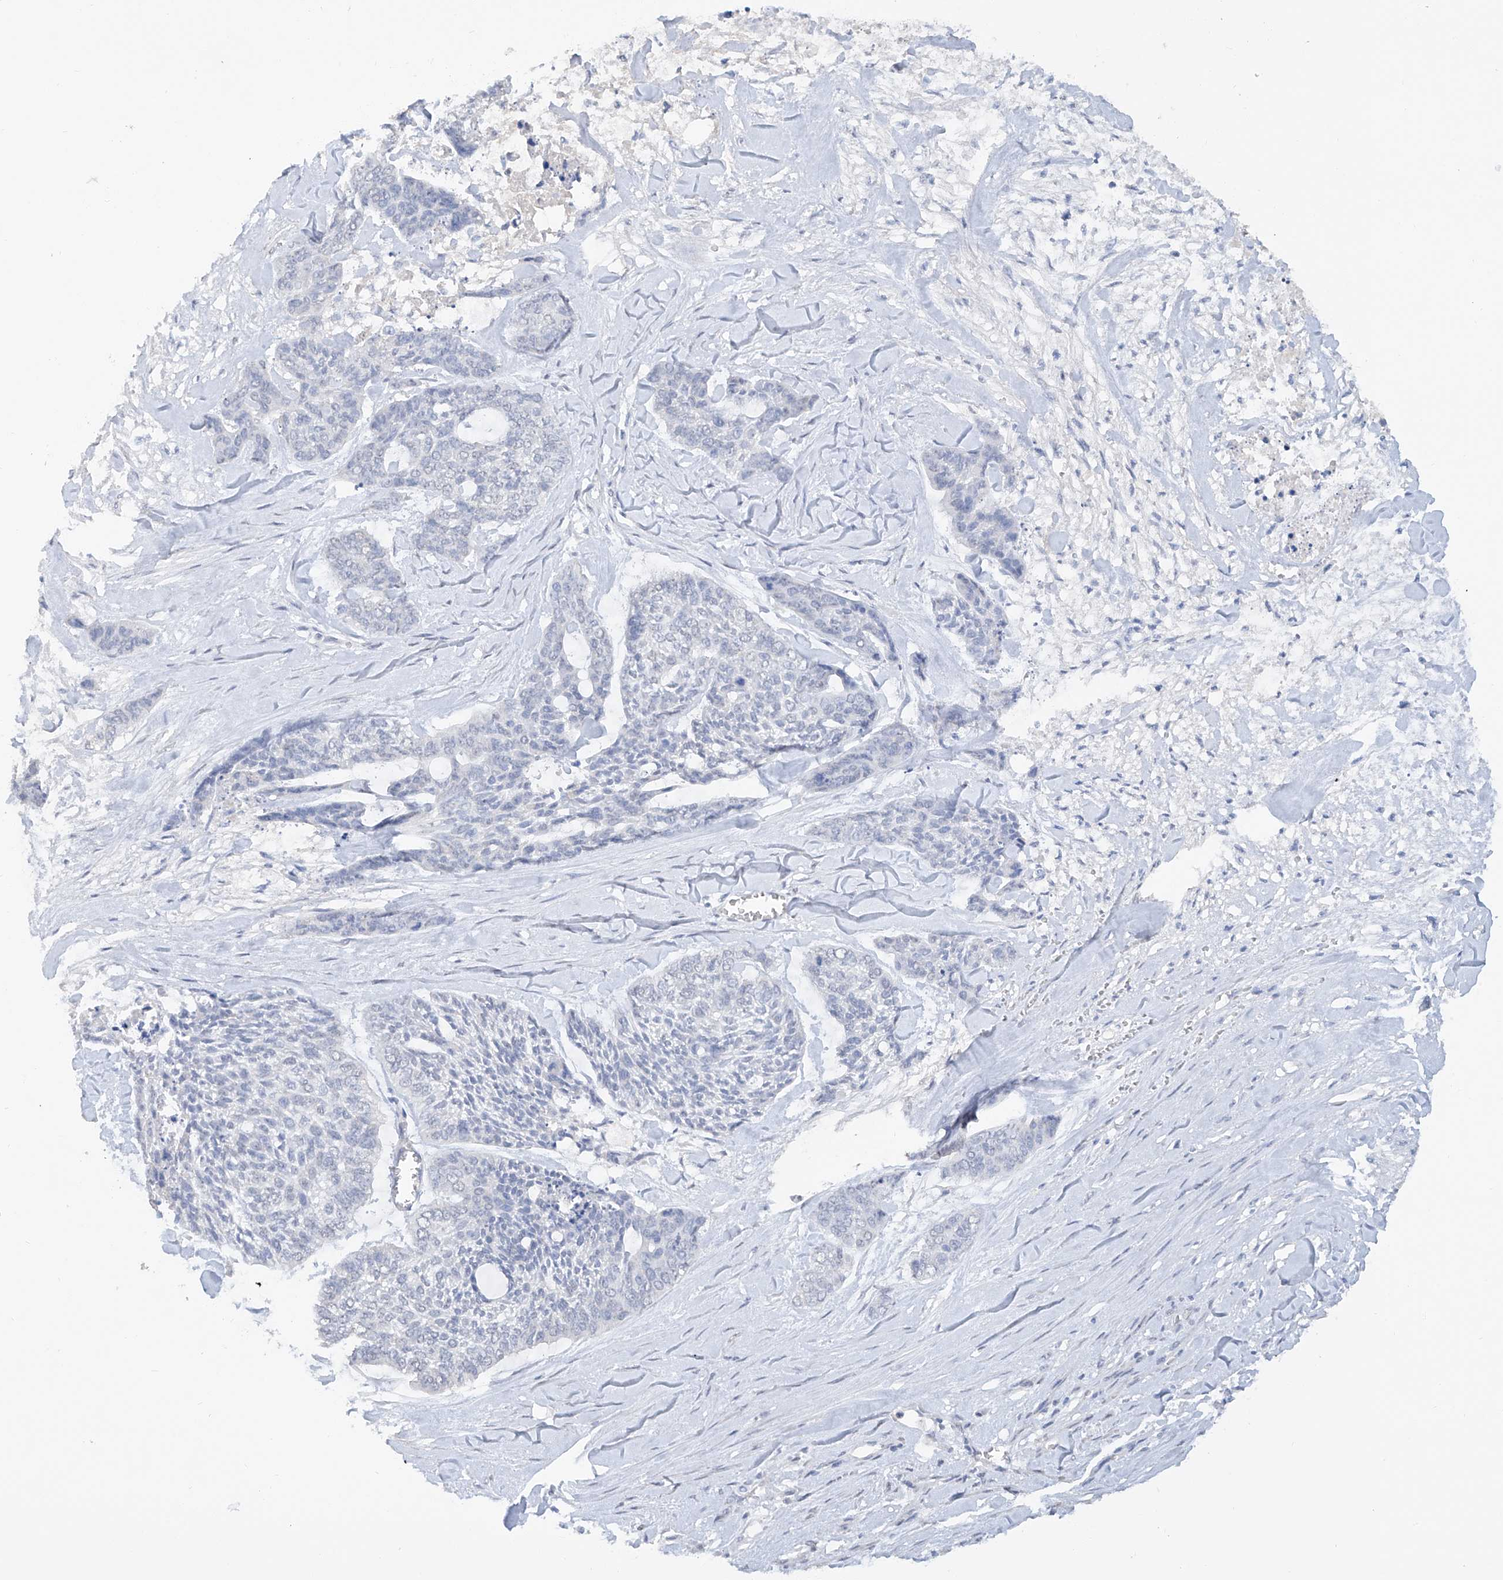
{"staining": {"intensity": "negative", "quantity": "none", "location": "none"}, "tissue": "skin cancer", "cell_type": "Tumor cells", "image_type": "cancer", "snomed": [{"axis": "morphology", "description": "Basal cell carcinoma"}, {"axis": "topography", "description": "Skin"}], "caption": "An image of human skin cancer (basal cell carcinoma) is negative for staining in tumor cells.", "gene": "HAS3", "patient": {"sex": "female", "age": 64}}